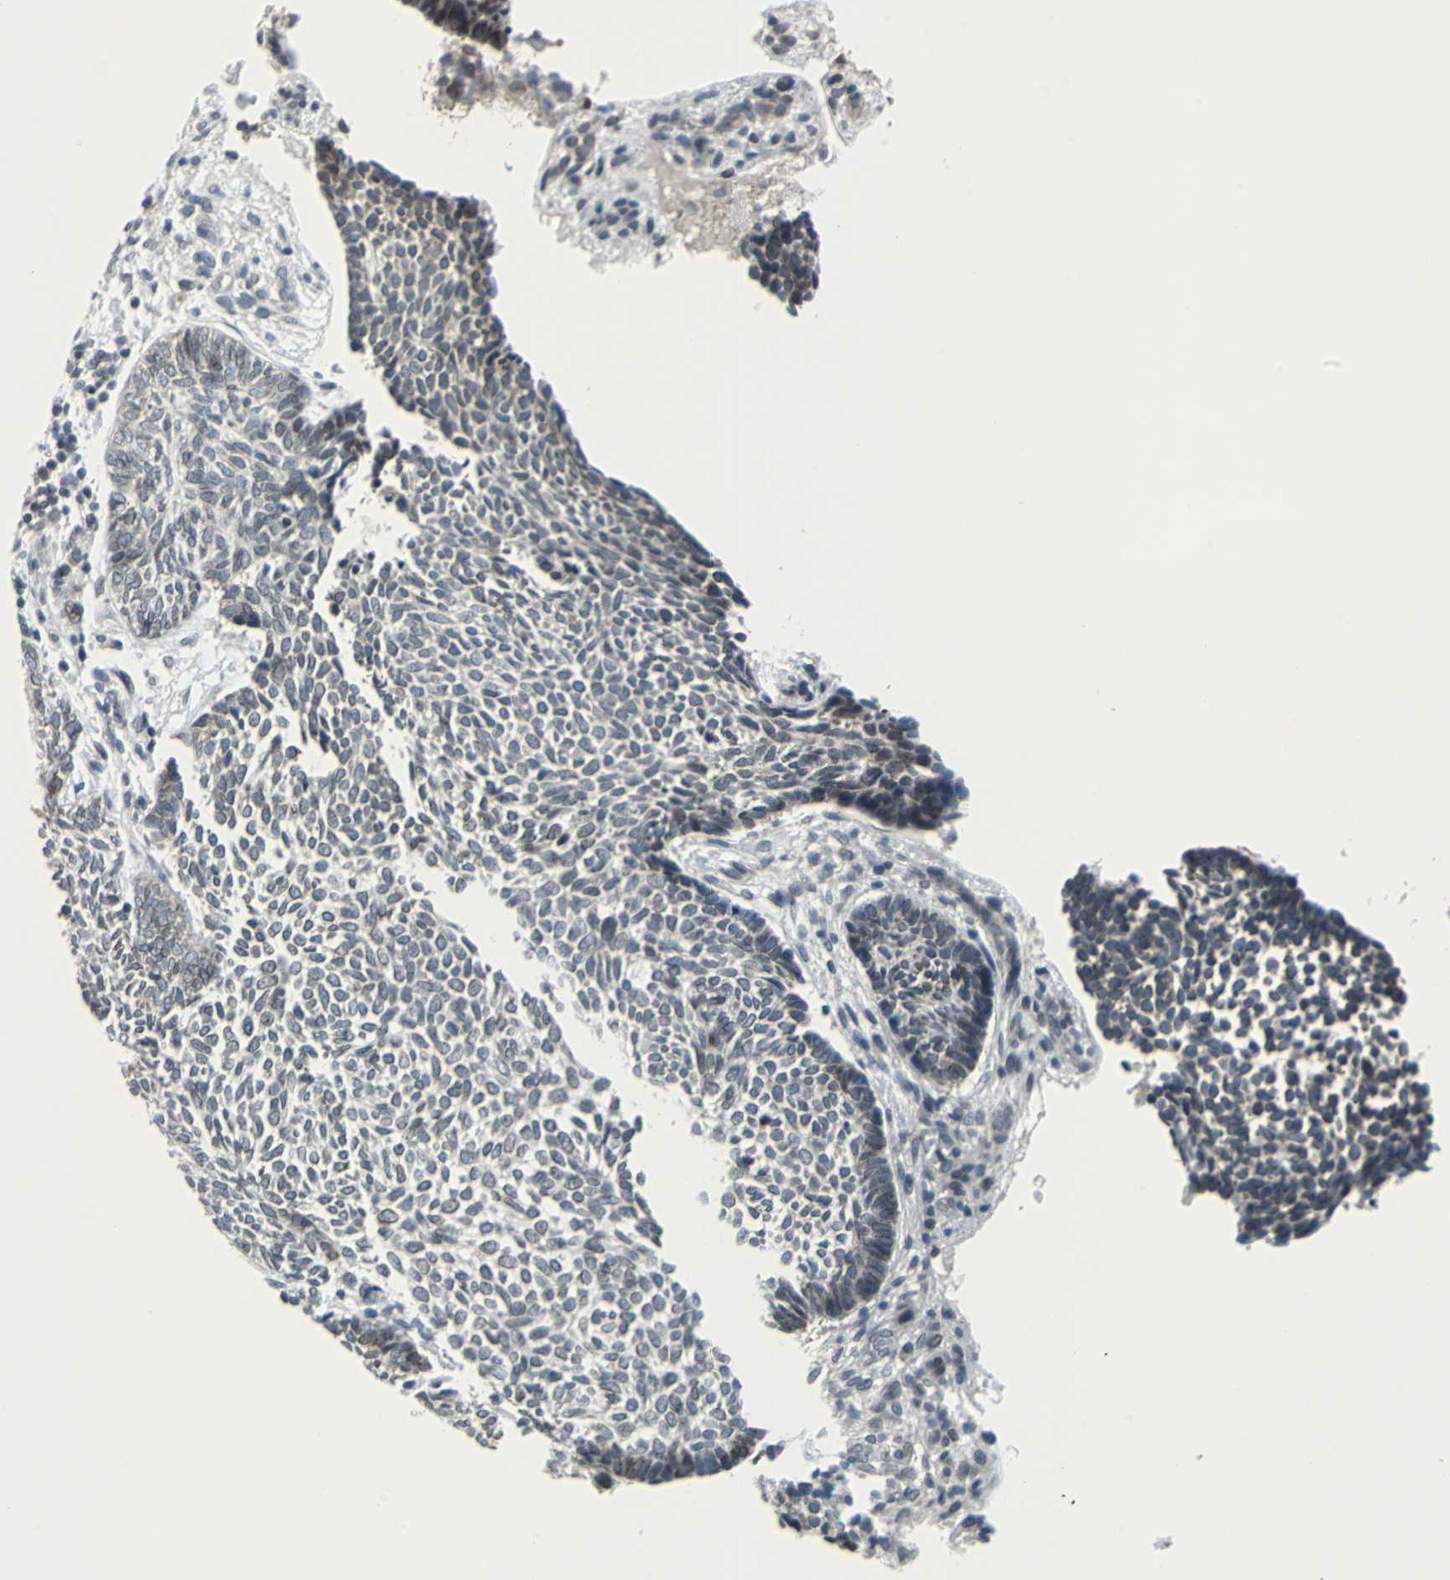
{"staining": {"intensity": "negative", "quantity": "none", "location": "none"}, "tissue": "skin cancer", "cell_type": "Tumor cells", "image_type": "cancer", "snomed": [{"axis": "morphology", "description": "Normal tissue, NOS"}, {"axis": "morphology", "description": "Basal cell carcinoma"}, {"axis": "topography", "description": "Skin"}], "caption": "Immunohistochemistry (IHC) of human skin basal cell carcinoma shows no expression in tumor cells. (Stains: DAB (3,3'-diaminobenzidine) immunohistochemistry with hematoxylin counter stain, Microscopy: brightfield microscopy at high magnification).", "gene": "SNUPN", "patient": {"sex": "male", "age": 87}}